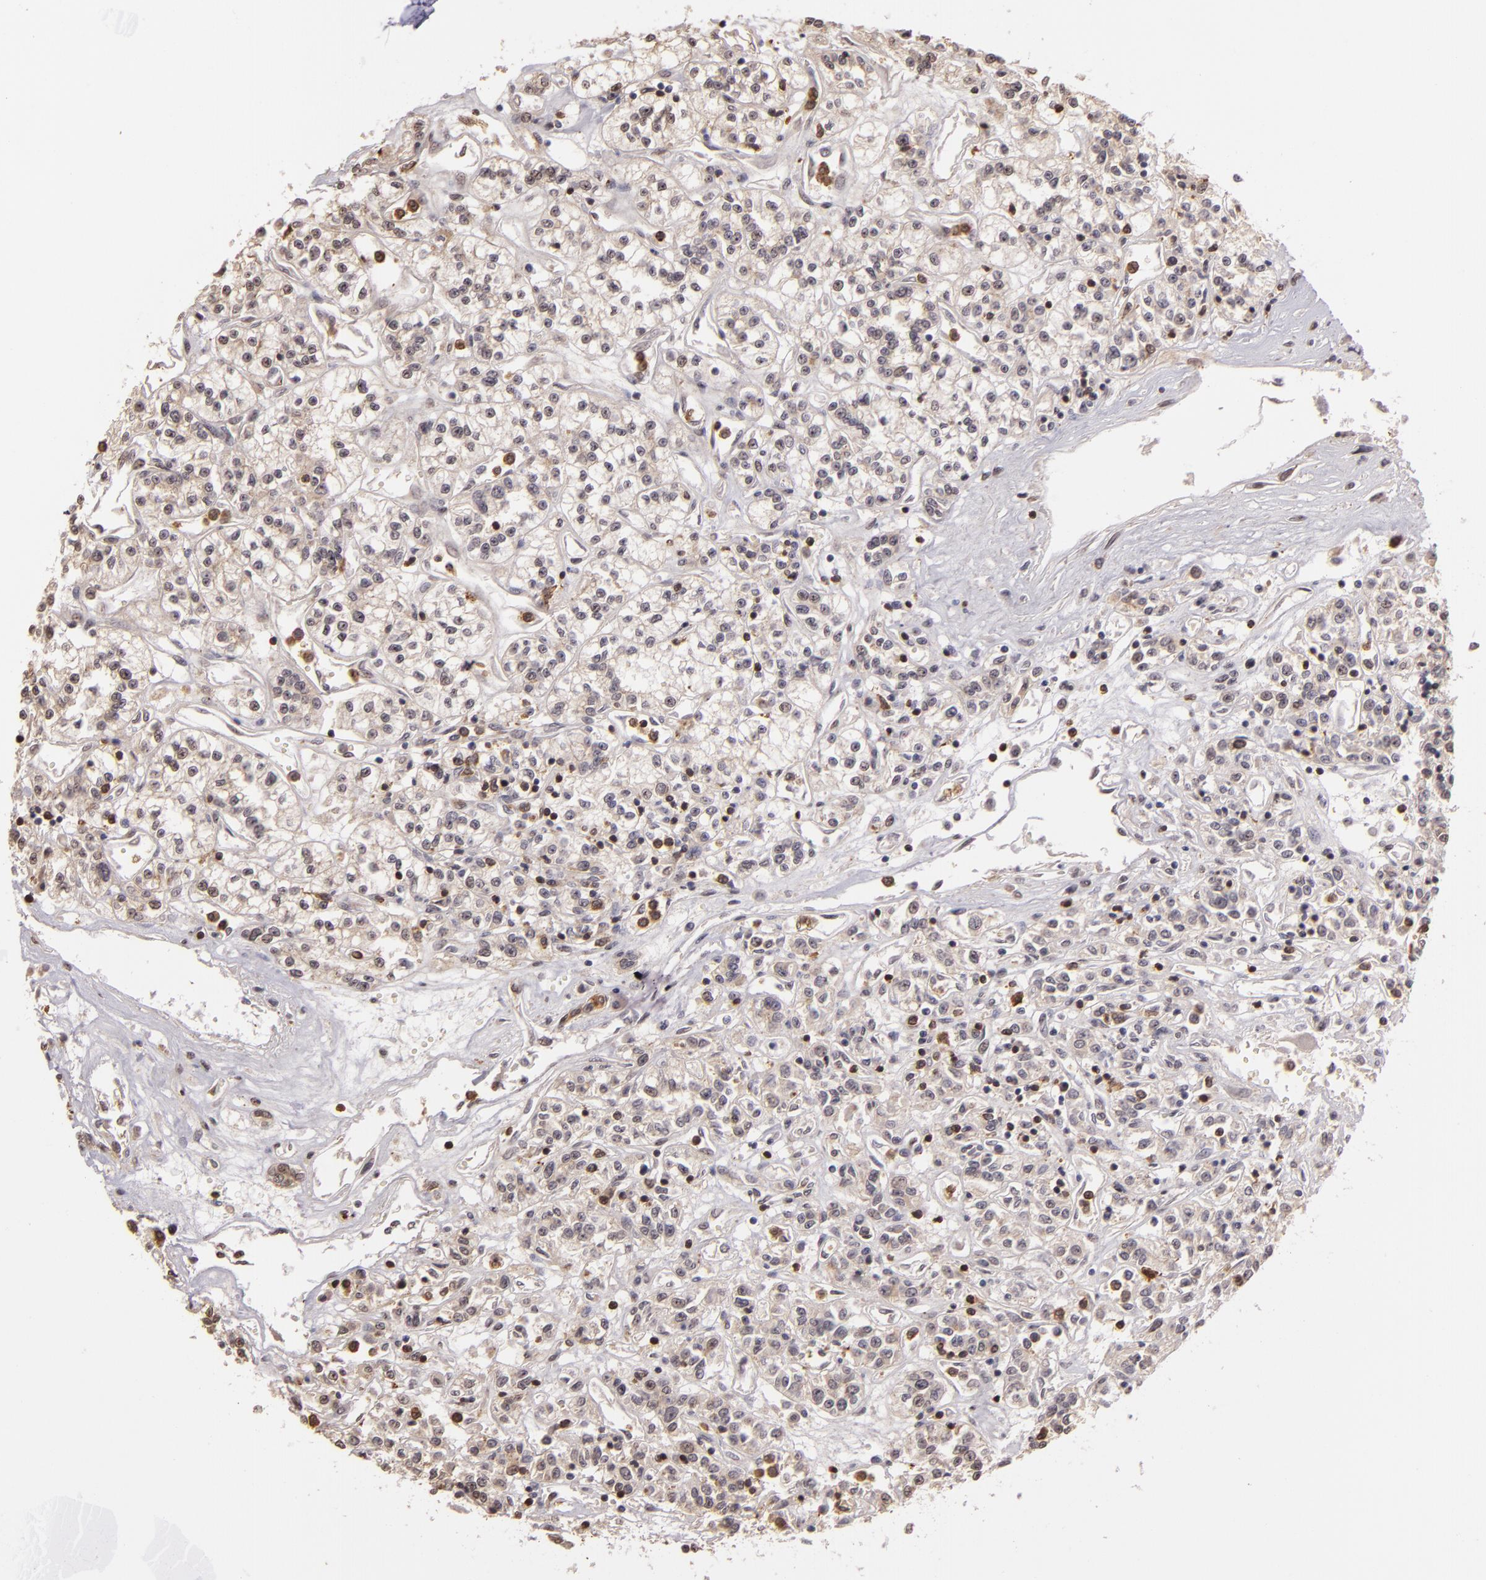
{"staining": {"intensity": "negative", "quantity": "none", "location": "none"}, "tissue": "renal cancer", "cell_type": "Tumor cells", "image_type": "cancer", "snomed": [{"axis": "morphology", "description": "Adenocarcinoma, NOS"}, {"axis": "topography", "description": "Kidney"}], "caption": "High power microscopy image of an IHC photomicrograph of renal adenocarcinoma, revealing no significant positivity in tumor cells.", "gene": "ARPC2", "patient": {"sex": "female", "age": 76}}